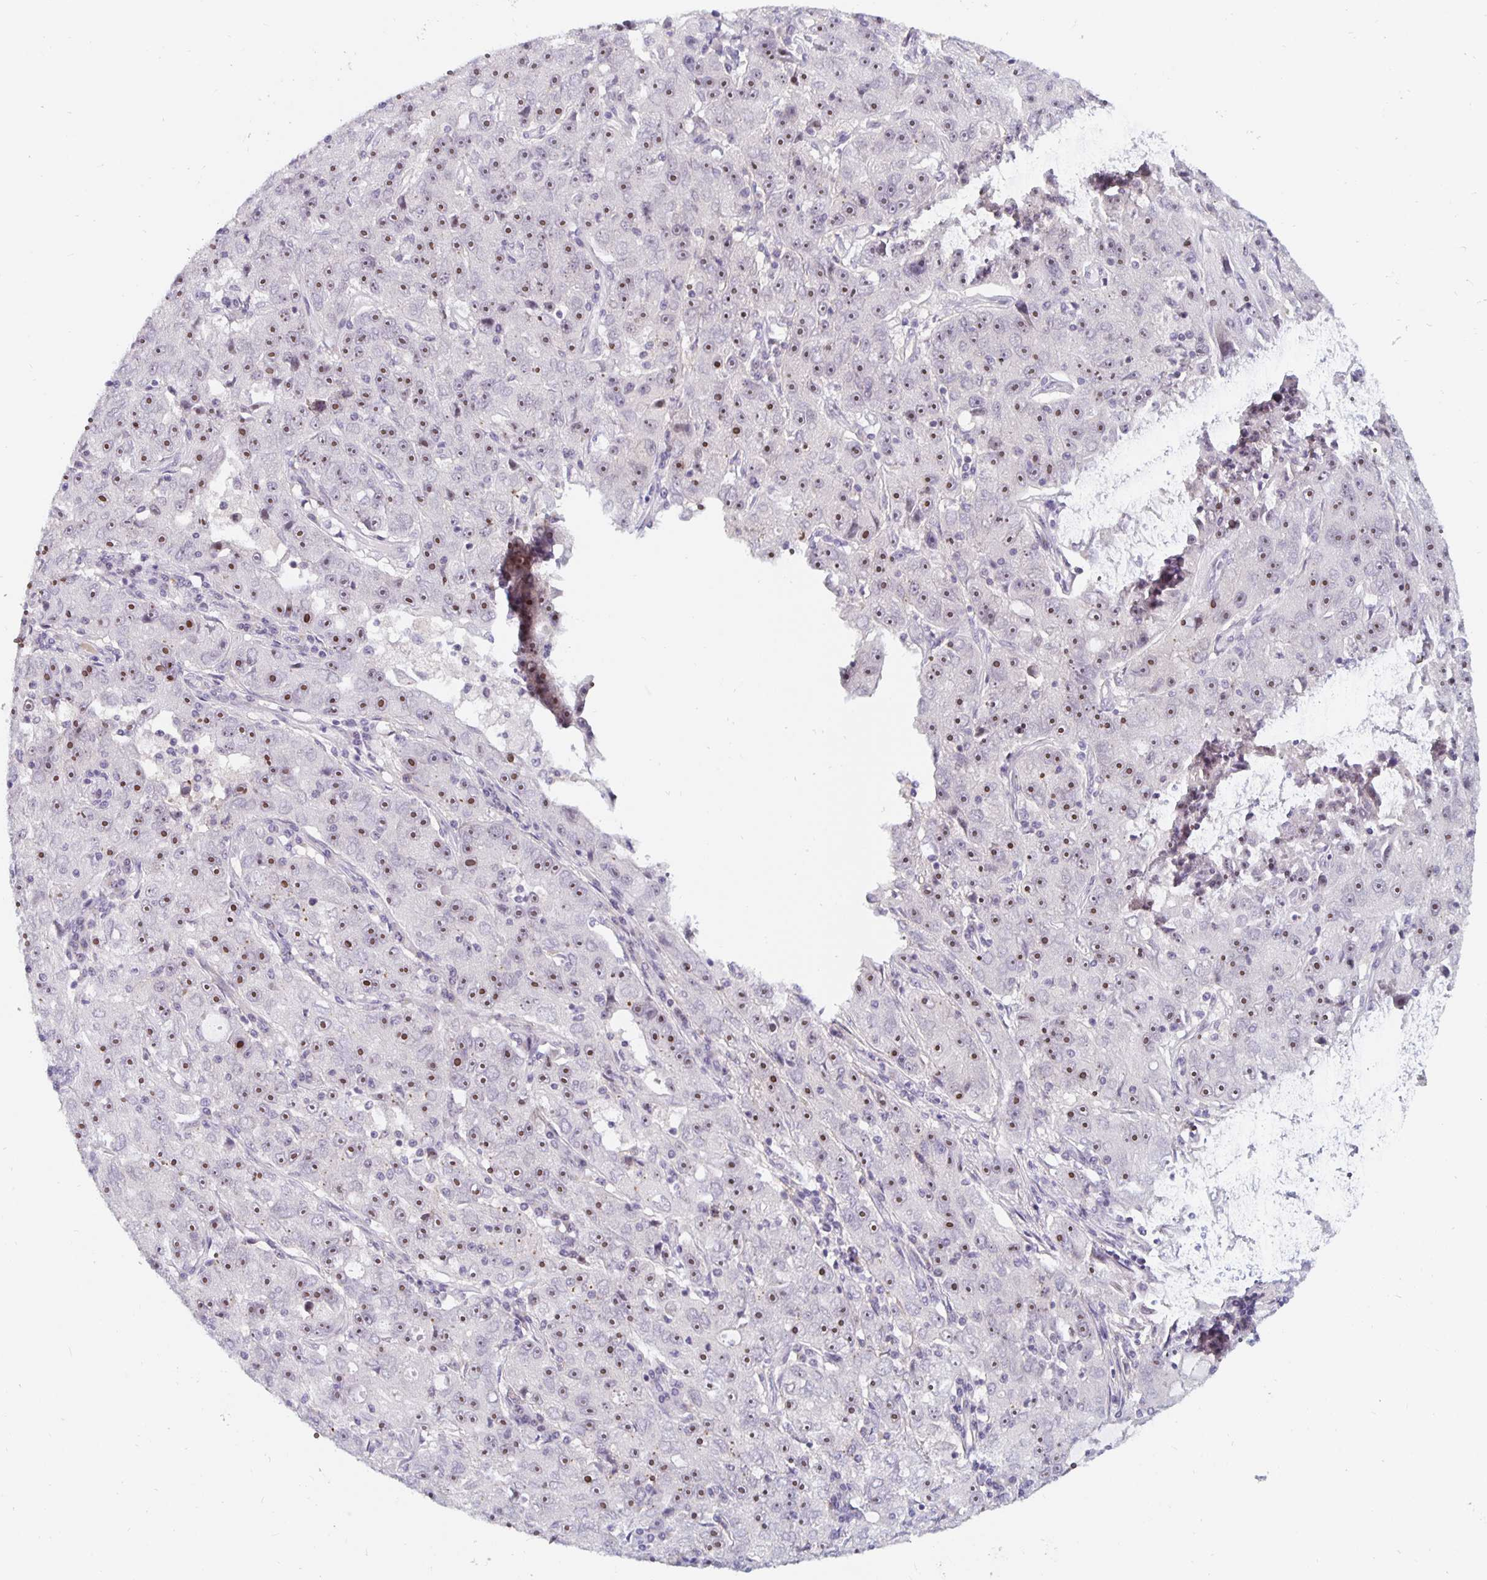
{"staining": {"intensity": "moderate", "quantity": ">75%", "location": "nuclear"}, "tissue": "lung cancer", "cell_type": "Tumor cells", "image_type": "cancer", "snomed": [{"axis": "morphology", "description": "Normal morphology"}, {"axis": "morphology", "description": "Adenocarcinoma, NOS"}, {"axis": "topography", "description": "Lymph node"}, {"axis": "topography", "description": "Lung"}], "caption": "DAB immunohistochemical staining of human lung adenocarcinoma shows moderate nuclear protein positivity in approximately >75% of tumor cells. The protein of interest is stained brown, and the nuclei are stained in blue (DAB (3,3'-diaminobenzidine) IHC with brightfield microscopy, high magnification).", "gene": "NUP85", "patient": {"sex": "female", "age": 57}}